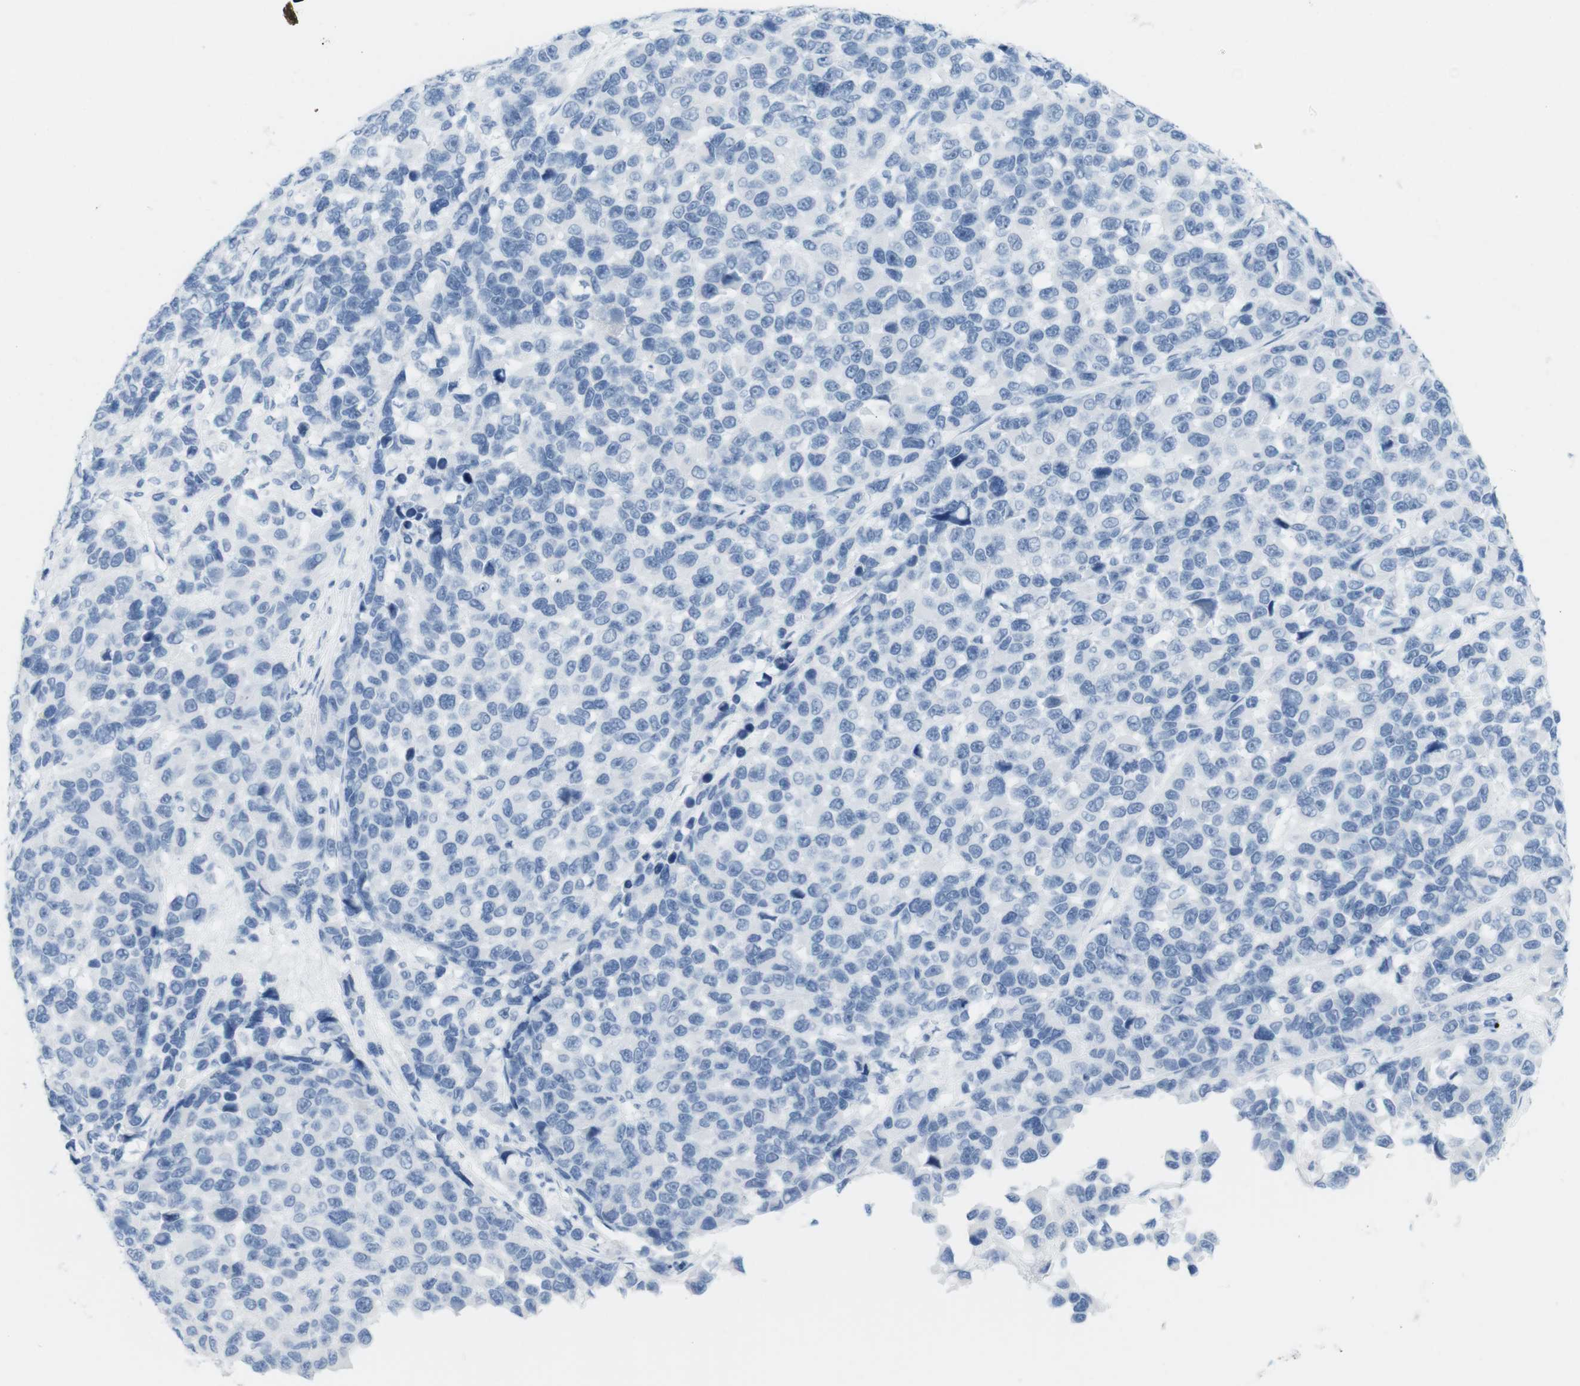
{"staining": {"intensity": "negative", "quantity": "none", "location": "none"}, "tissue": "melanoma", "cell_type": "Tumor cells", "image_type": "cancer", "snomed": [{"axis": "morphology", "description": "Malignant melanoma, NOS"}, {"axis": "topography", "description": "Skin"}], "caption": "DAB (3,3'-diaminobenzidine) immunohistochemical staining of human melanoma demonstrates no significant staining in tumor cells.", "gene": "TNNT2", "patient": {"sex": "male", "age": 53}}